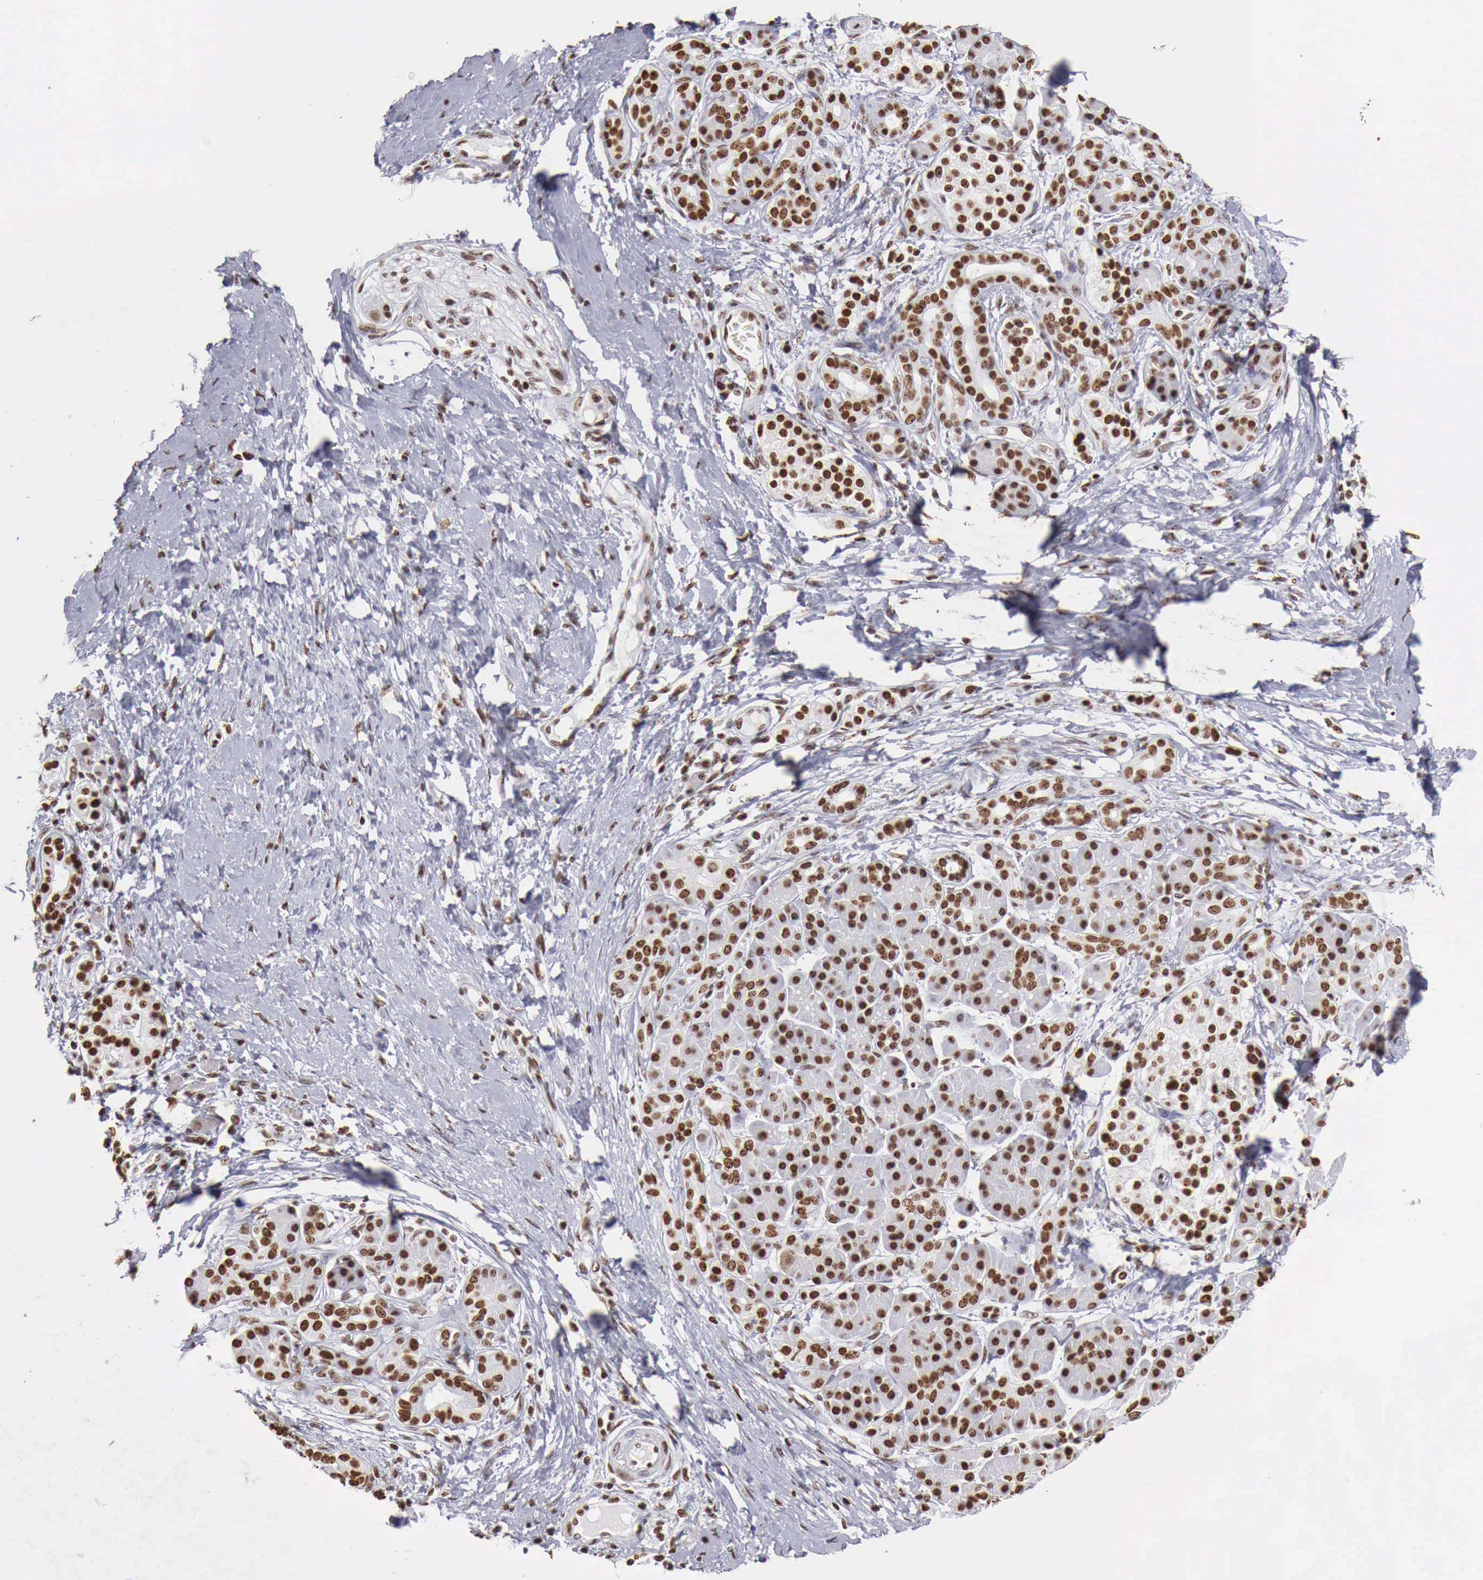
{"staining": {"intensity": "strong", "quantity": ">75%", "location": "nuclear"}, "tissue": "pancreatic cancer", "cell_type": "Tumor cells", "image_type": "cancer", "snomed": [{"axis": "morphology", "description": "Adenocarcinoma, NOS"}, {"axis": "topography", "description": "Pancreas"}], "caption": "An image of human pancreatic cancer (adenocarcinoma) stained for a protein displays strong nuclear brown staining in tumor cells. Ihc stains the protein in brown and the nuclei are stained blue.", "gene": "DKC1", "patient": {"sex": "female", "age": 66}}